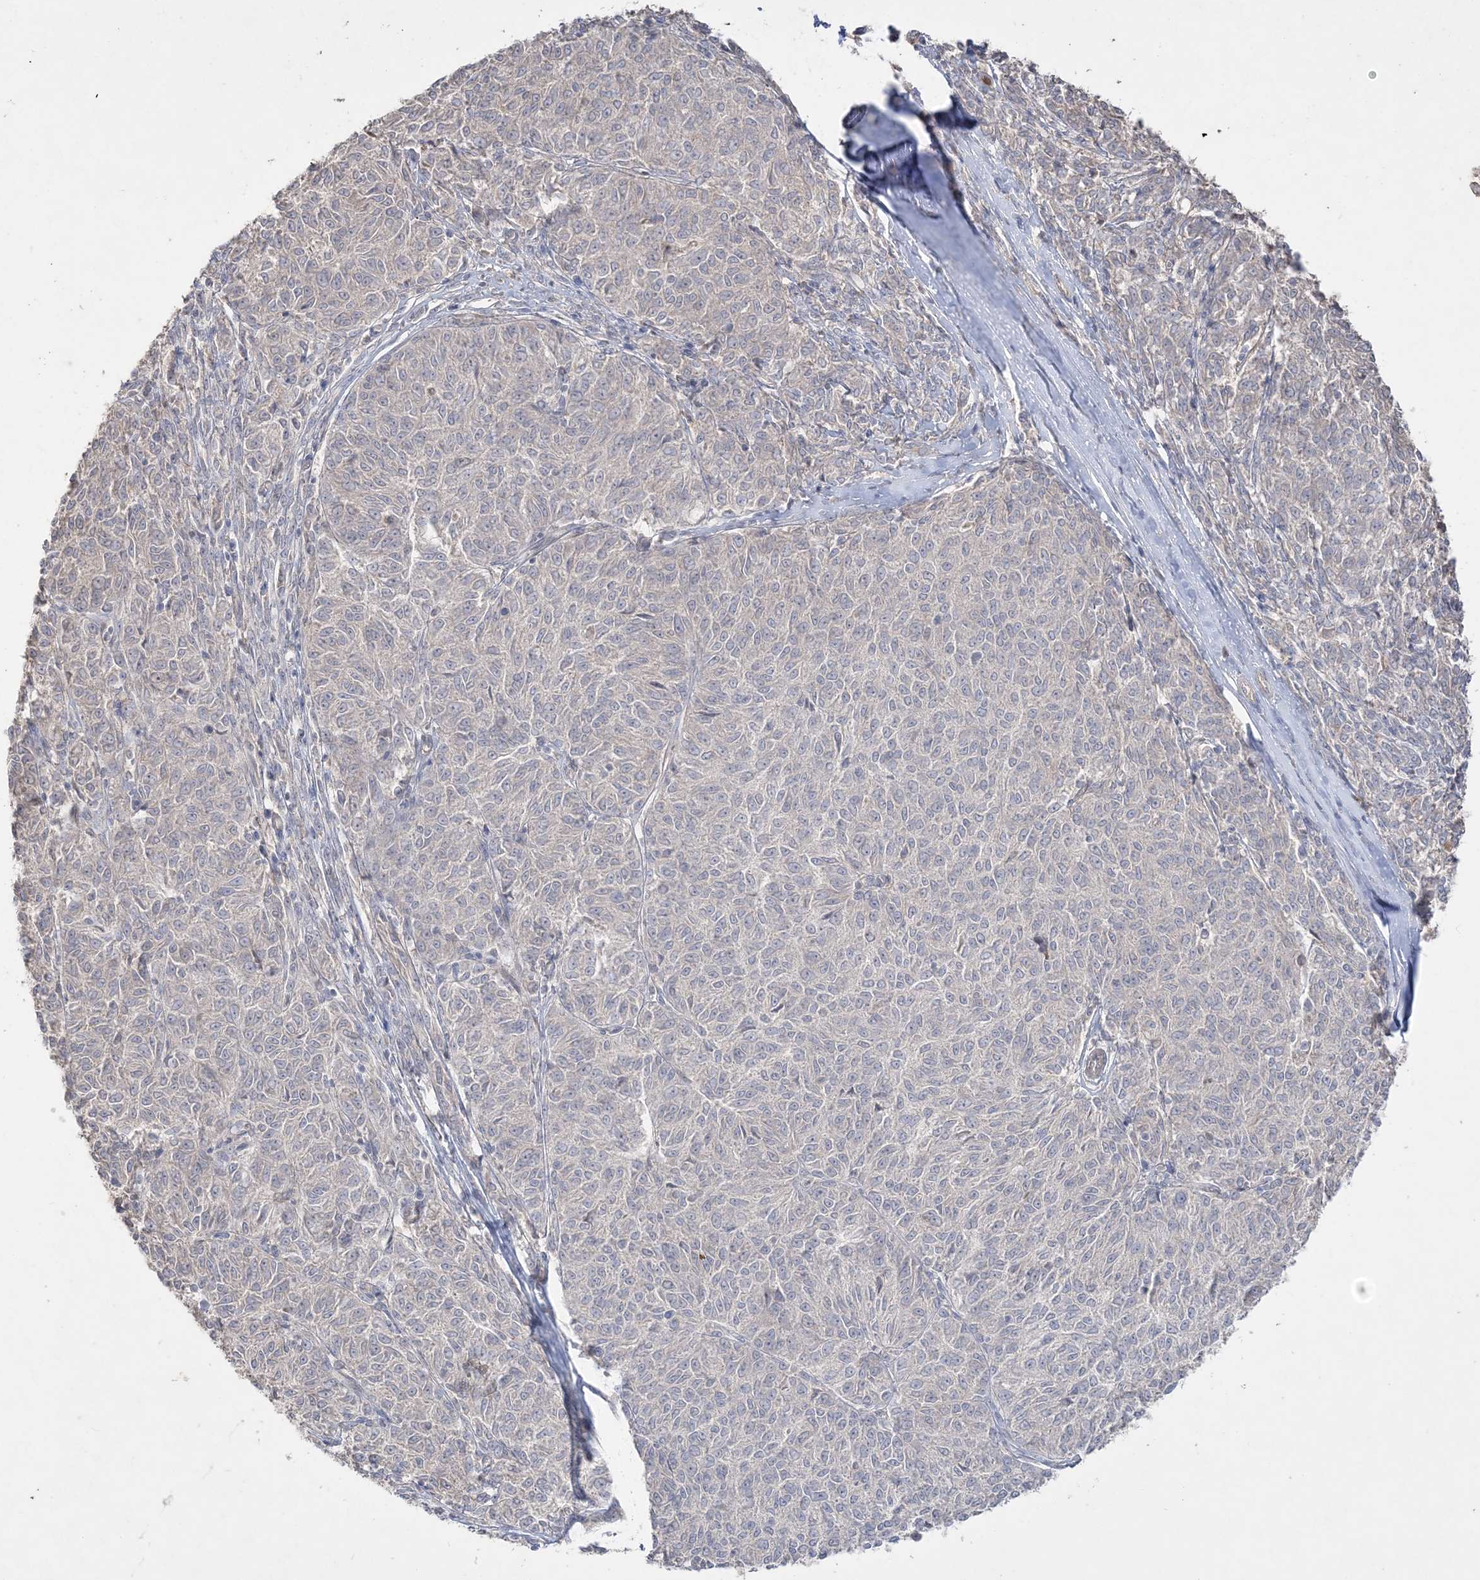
{"staining": {"intensity": "negative", "quantity": "none", "location": "none"}, "tissue": "melanoma", "cell_type": "Tumor cells", "image_type": "cancer", "snomed": [{"axis": "morphology", "description": "Malignant melanoma, NOS"}, {"axis": "topography", "description": "Skin"}], "caption": "Immunohistochemistry (IHC) image of neoplastic tissue: malignant melanoma stained with DAB shows no significant protein staining in tumor cells.", "gene": "SH3BP4", "patient": {"sex": "female", "age": 72}}